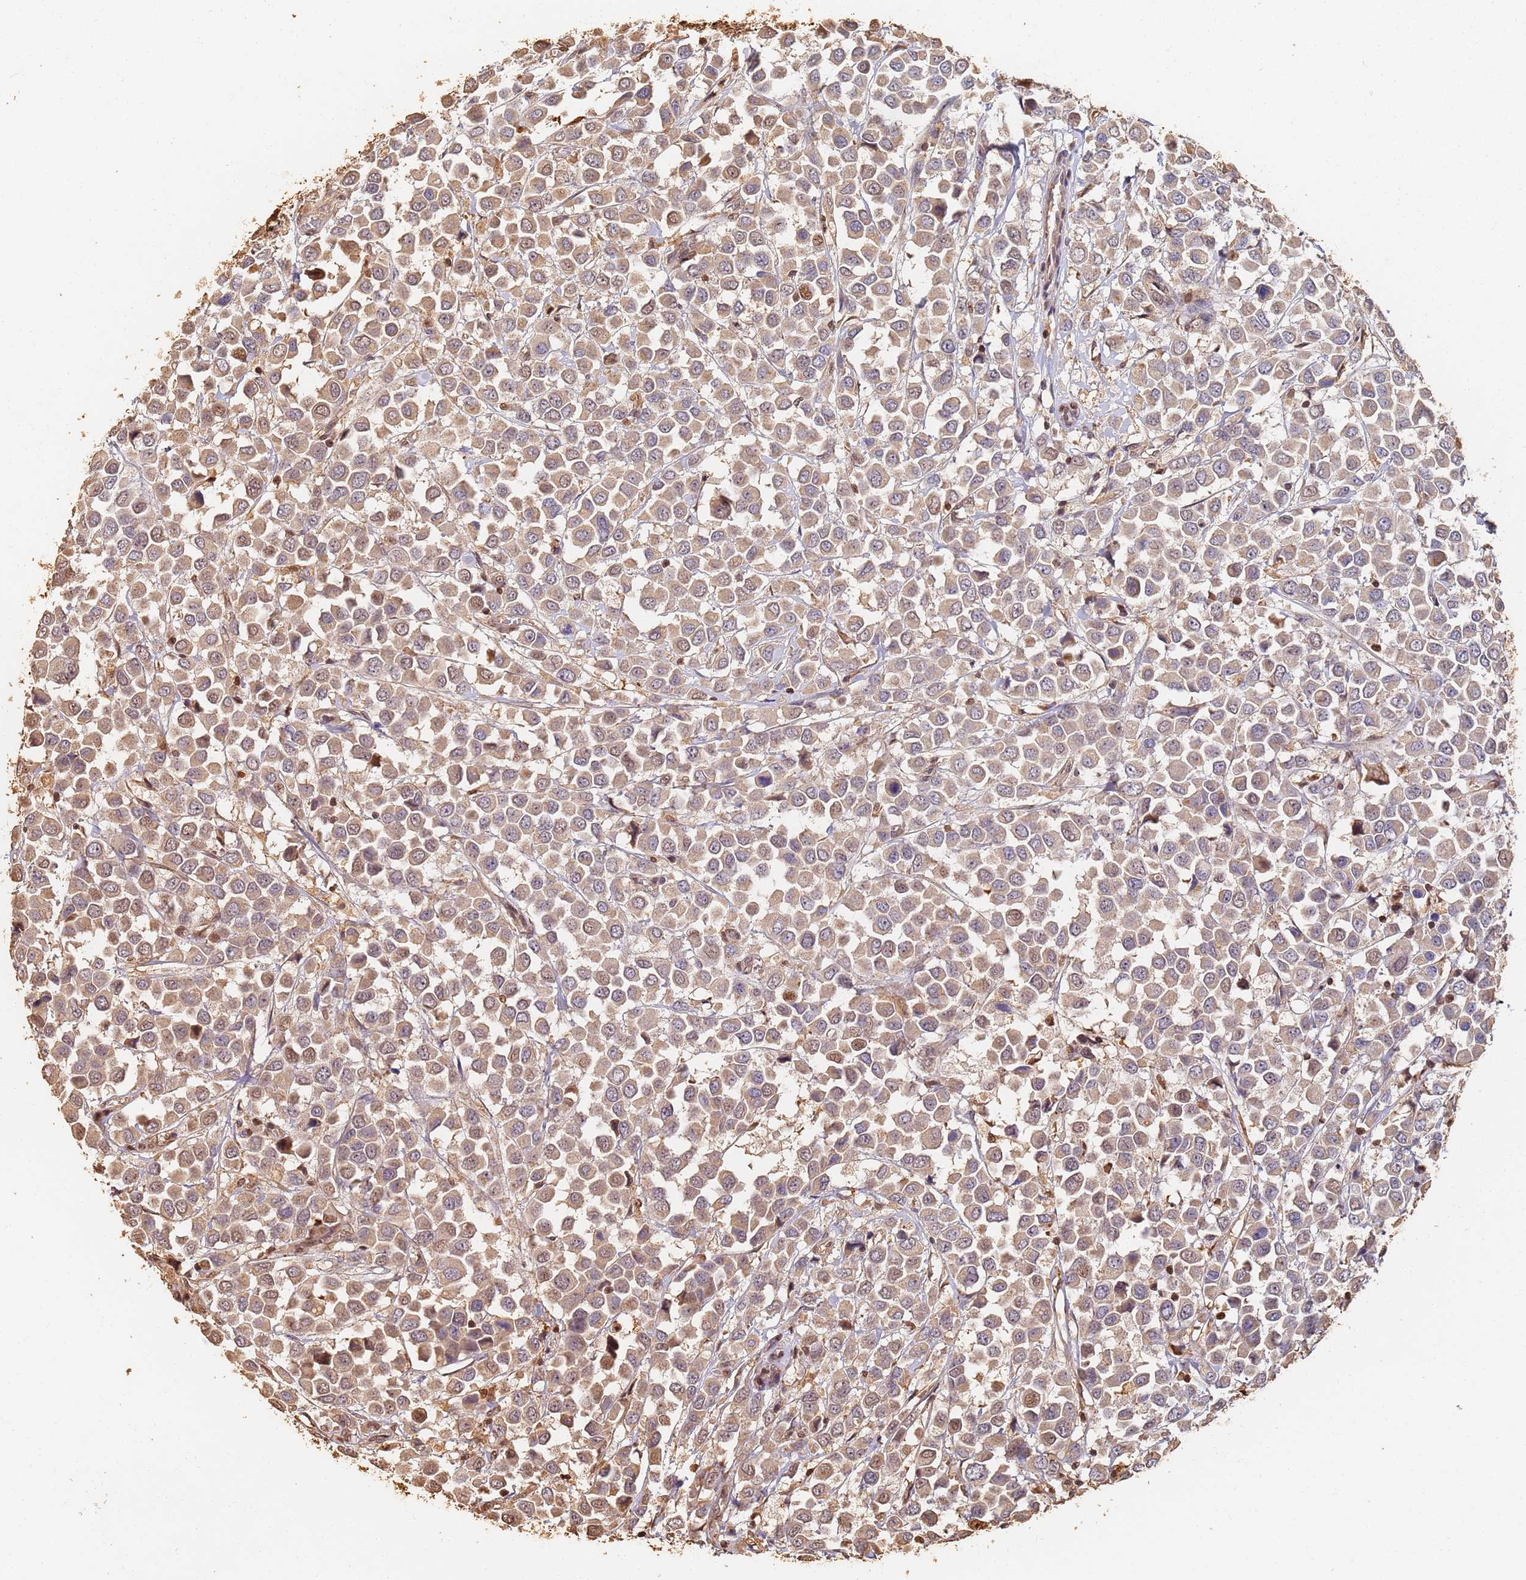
{"staining": {"intensity": "weak", "quantity": ">75%", "location": "cytoplasmic/membranous,nuclear"}, "tissue": "breast cancer", "cell_type": "Tumor cells", "image_type": "cancer", "snomed": [{"axis": "morphology", "description": "Duct carcinoma"}, {"axis": "topography", "description": "Breast"}], "caption": "This photomicrograph displays IHC staining of intraductal carcinoma (breast), with low weak cytoplasmic/membranous and nuclear positivity in approximately >75% of tumor cells.", "gene": "JAK2", "patient": {"sex": "female", "age": 61}}